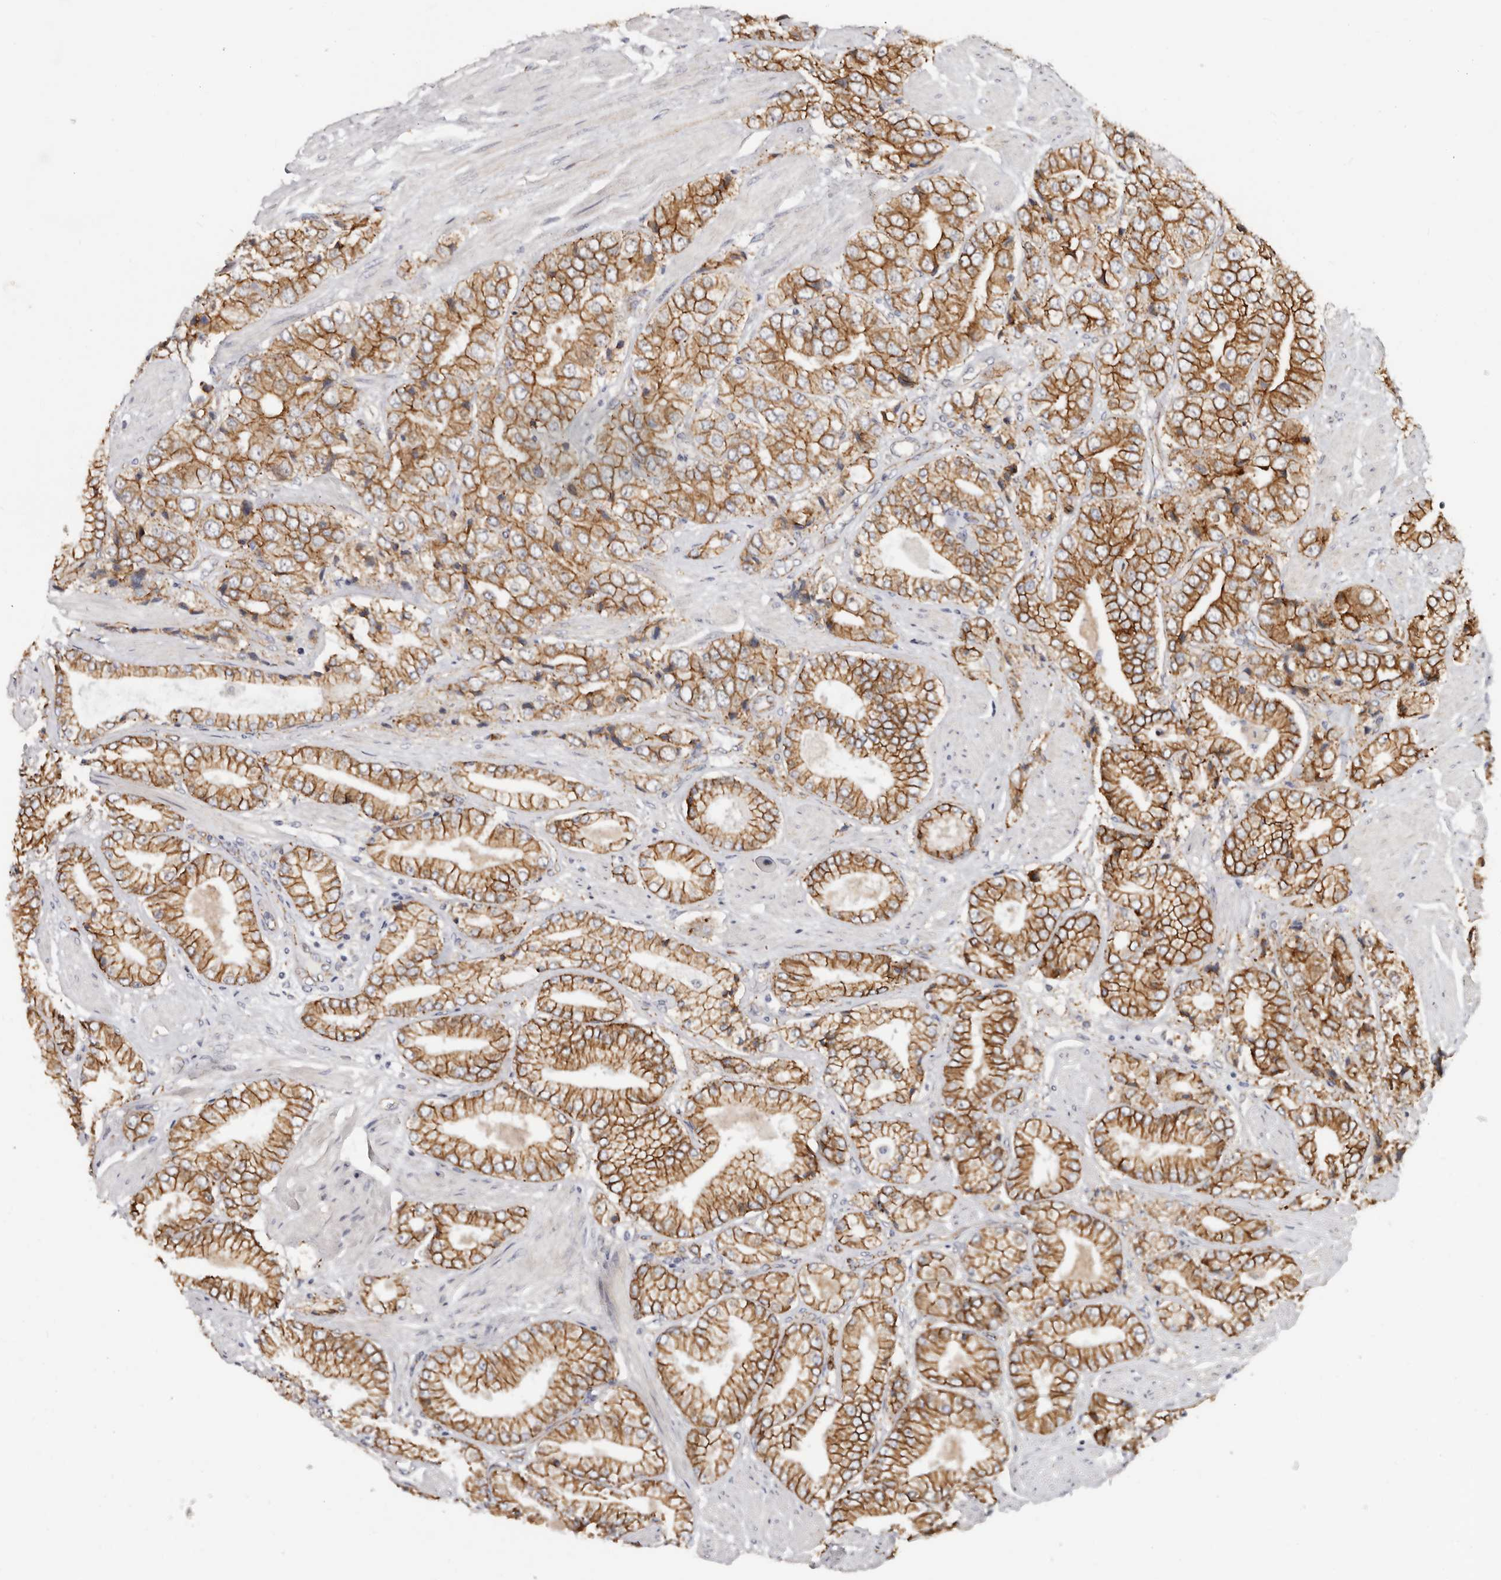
{"staining": {"intensity": "strong", "quantity": ">75%", "location": "cytoplasmic/membranous"}, "tissue": "prostate cancer", "cell_type": "Tumor cells", "image_type": "cancer", "snomed": [{"axis": "morphology", "description": "Adenocarcinoma, High grade"}, {"axis": "topography", "description": "Prostate"}], "caption": "IHC photomicrograph of prostate cancer stained for a protein (brown), which demonstrates high levels of strong cytoplasmic/membranous staining in approximately >75% of tumor cells.", "gene": "CTNNB1", "patient": {"sex": "male", "age": 50}}